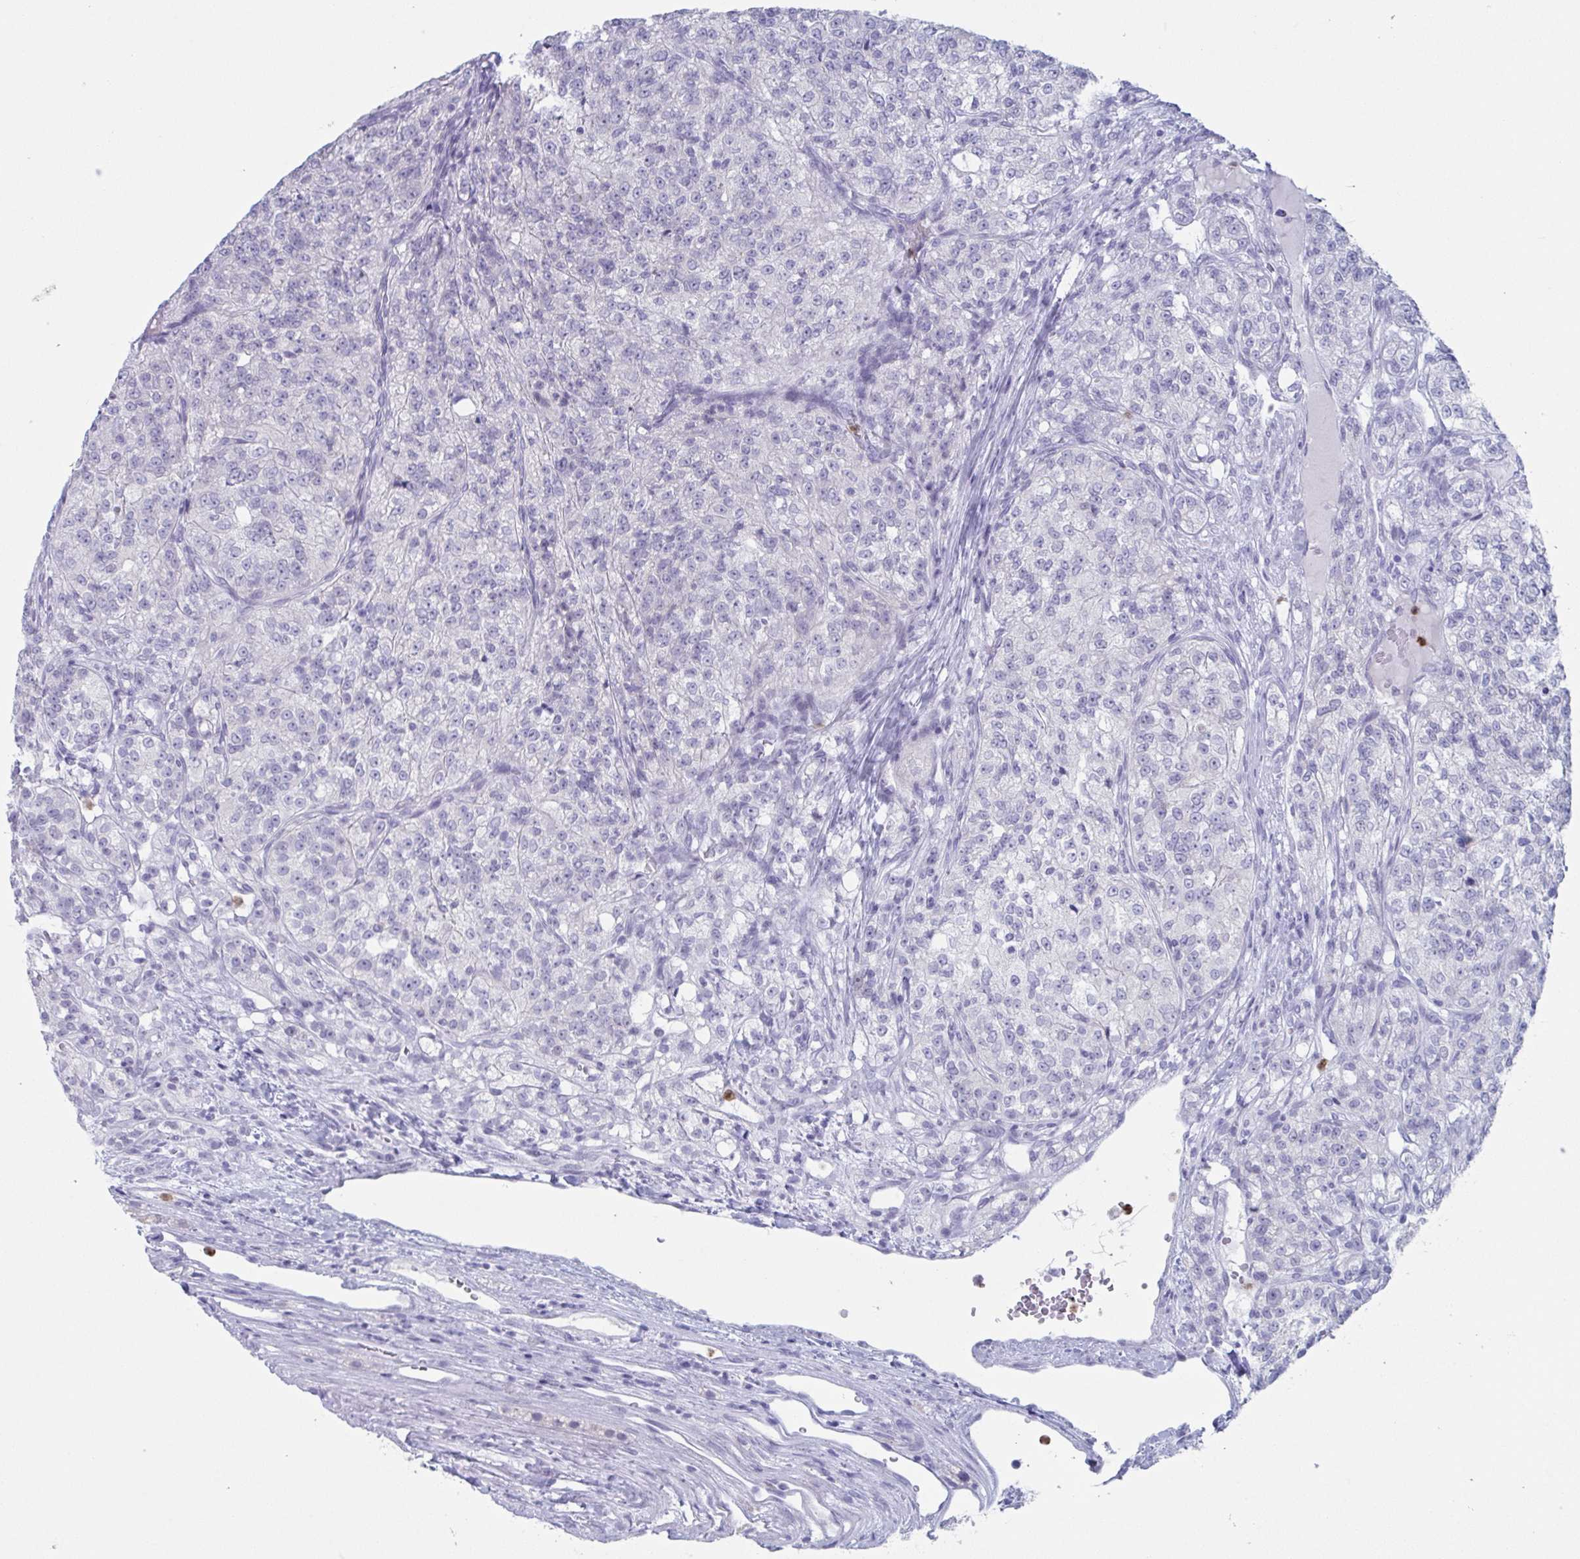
{"staining": {"intensity": "negative", "quantity": "none", "location": "none"}, "tissue": "renal cancer", "cell_type": "Tumor cells", "image_type": "cancer", "snomed": [{"axis": "morphology", "description": "Adenocarcinoma, NOS"}, {"axis": "topography", "description": "Kidney"}], "caption": "Immunohistochemistry (IHC) image of neoplastic tissue: renal adenocarcinoma stained with DAB exhibits no significant protein expression in tumor cells.", "gene": "CYP4F11", "patient": {"sex": "female", "age": 63}}